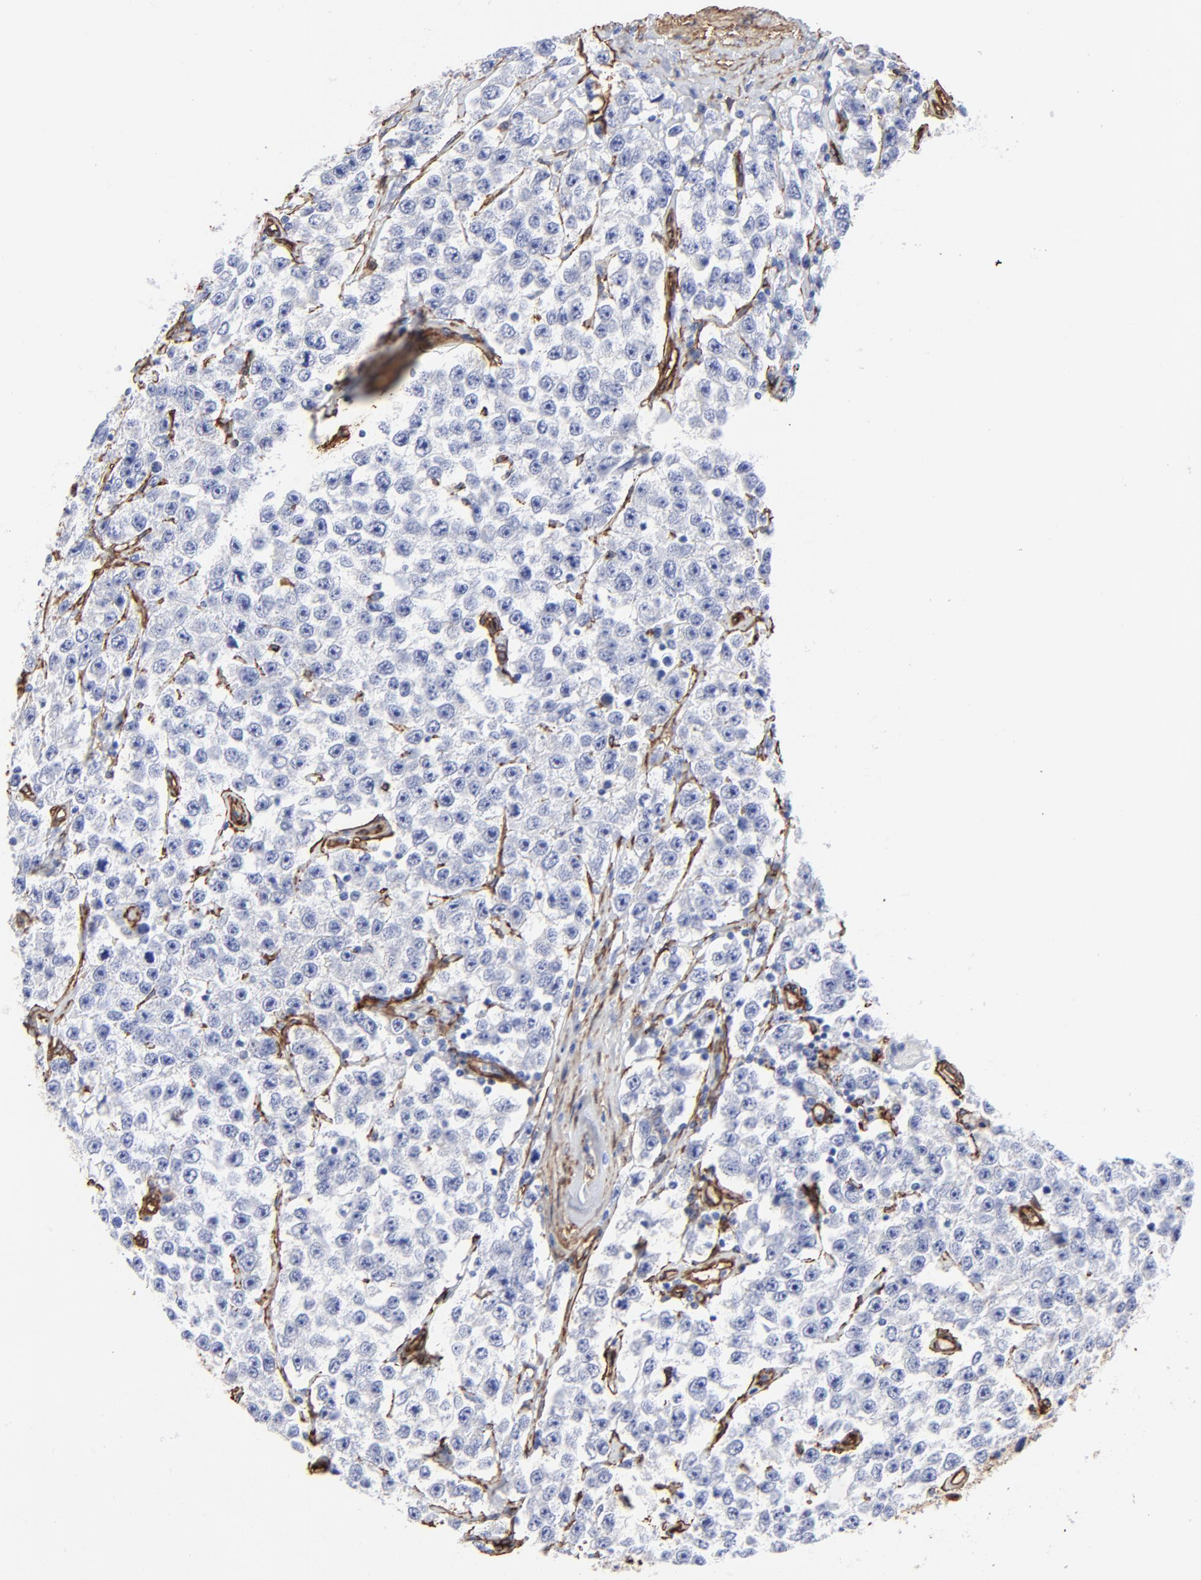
{"staining": {"intensity": "negative", "quantity": "none", "location": "none"}, "tissue": "testis cancer", "cell_type": "Tumor cells", "image_type": "cancer", "snomed": [{"axis": "morphology", "description": "Seminoma, NOS"}, {"axis": "topography", "description": "Testis"}], "caption": "Human testis seminoma stained for a protein using immunohistochemistry shows no staining in tumor cells.", "gene": "CAV1", "patient": {"sex": "male", "age": 52}}